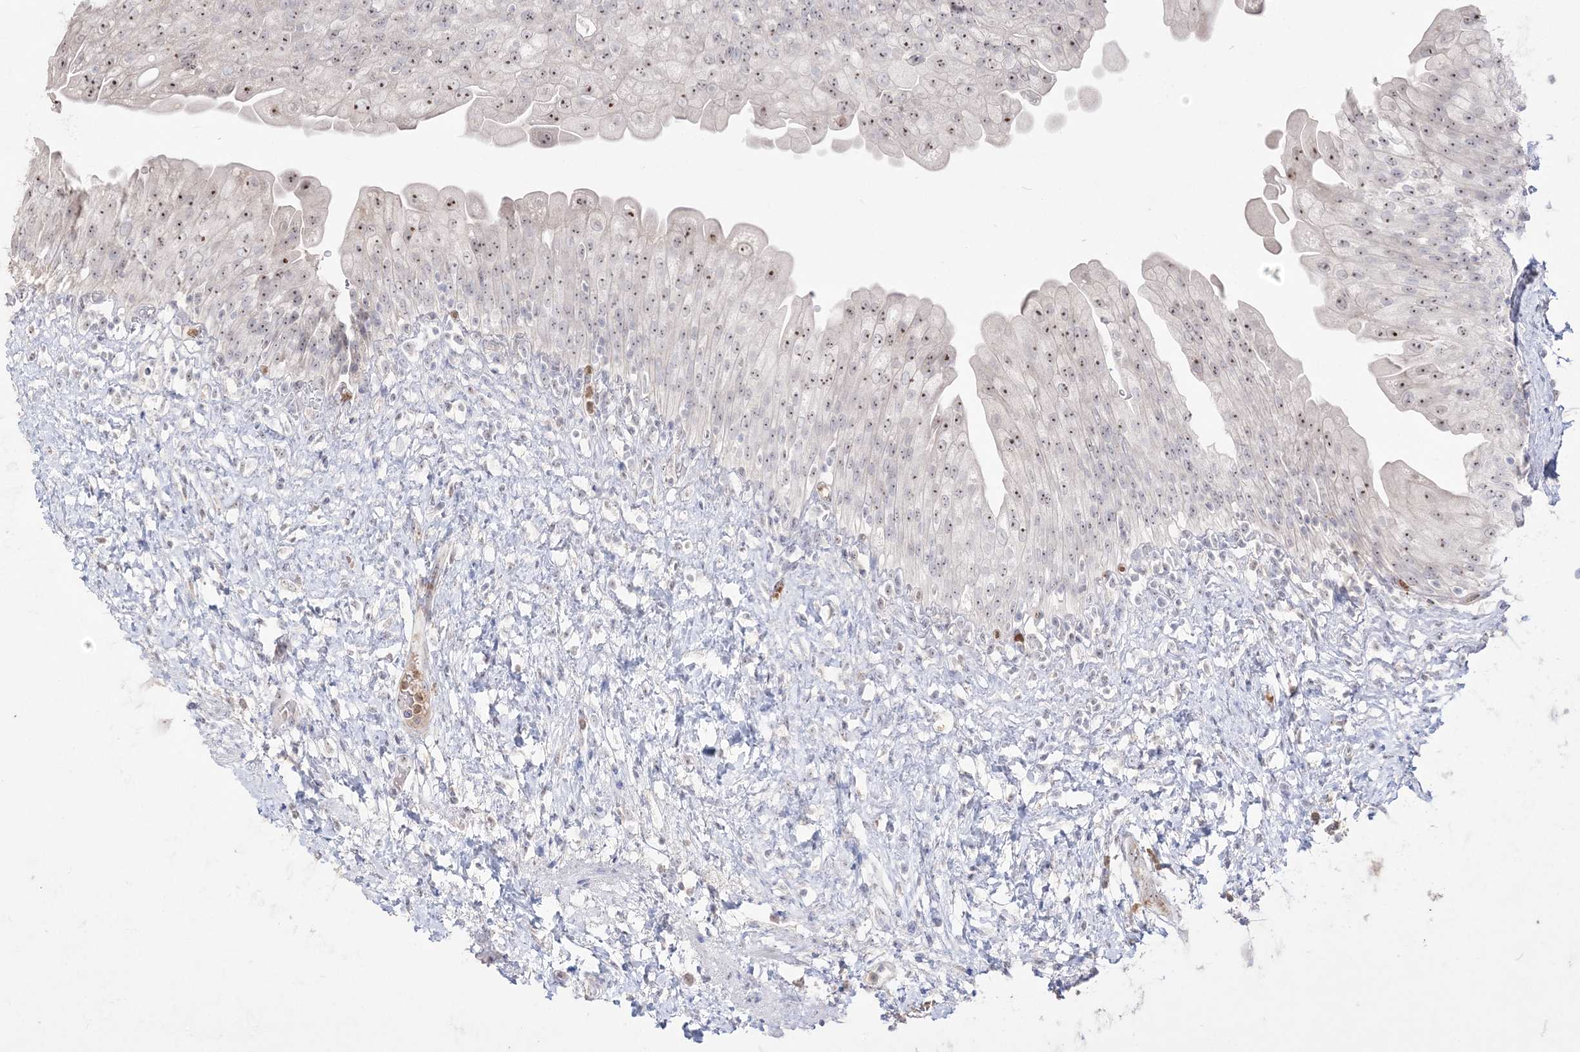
{"staining": {"intensity": "moderate", "quantity": ">75%", "location": "nuclear"}, "tissue": "urinary bladder", "cell_type": "Urothelial cells", "image_type": "normal", "snomed": [{"axis": "morphology", "description": "Normal tissue, NOS"}, {"axis": "topography", "description": "Urinary bladder"}], "caption": "Protein staining by immunohistochemistry exhibits moderate nuclear expression in about >75% of urothelial cells in unremarkable urinary bladder. (Stains: DAB in brown, nuclei in blue, Microscopy: brightfield microscopy at high magnification).", "gene": "NOP16", "patient": {"sex": "female", "age": 27}}